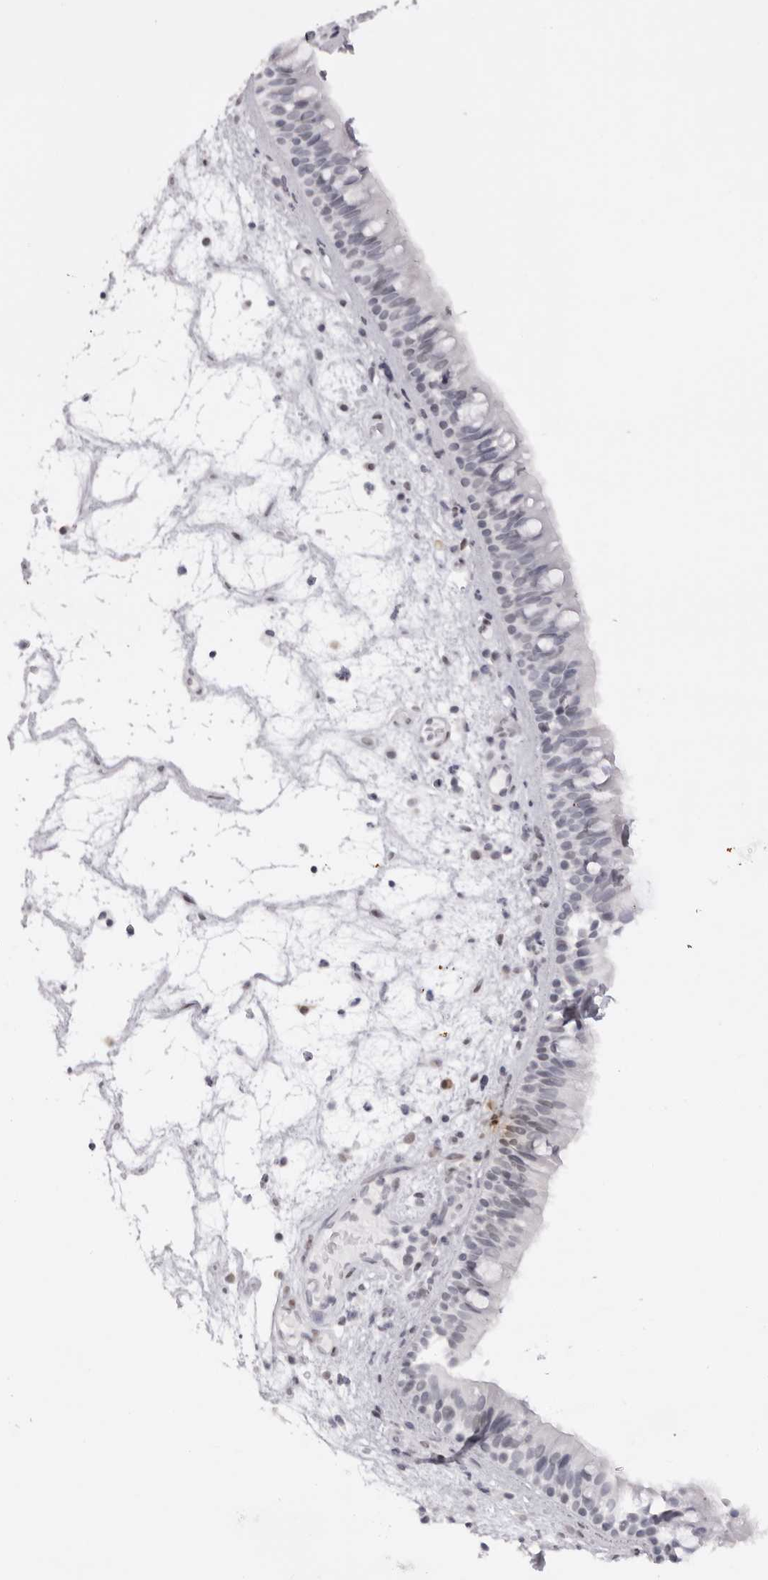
{"staining": {"intensity": "weak", "quantity": "<25%", "location": "nuclear"}, "tissue": "nasopharynx", "cell_type": "Respiratory epithelial cells", "image_type": "normal", "snomed": [{"axis": "morphology", "description": "Normal tissue, NOS"}, {"axis": "morphology", "description": "Inflammation, NOS"}, {"axis": "morphology", "description": "Malignant melanoma, Metastatic site"}, {"axis": "topography", "description": "Nasopharynx"}], "caption": "DAB (3,3'-diaminobenzidine) immunohistochemical staining of benign nasopharynx reveals no significant positivity in respiratory epithelial cells.", "gene": "MAFK", "patient": {"sex": "male", "age": 70}}